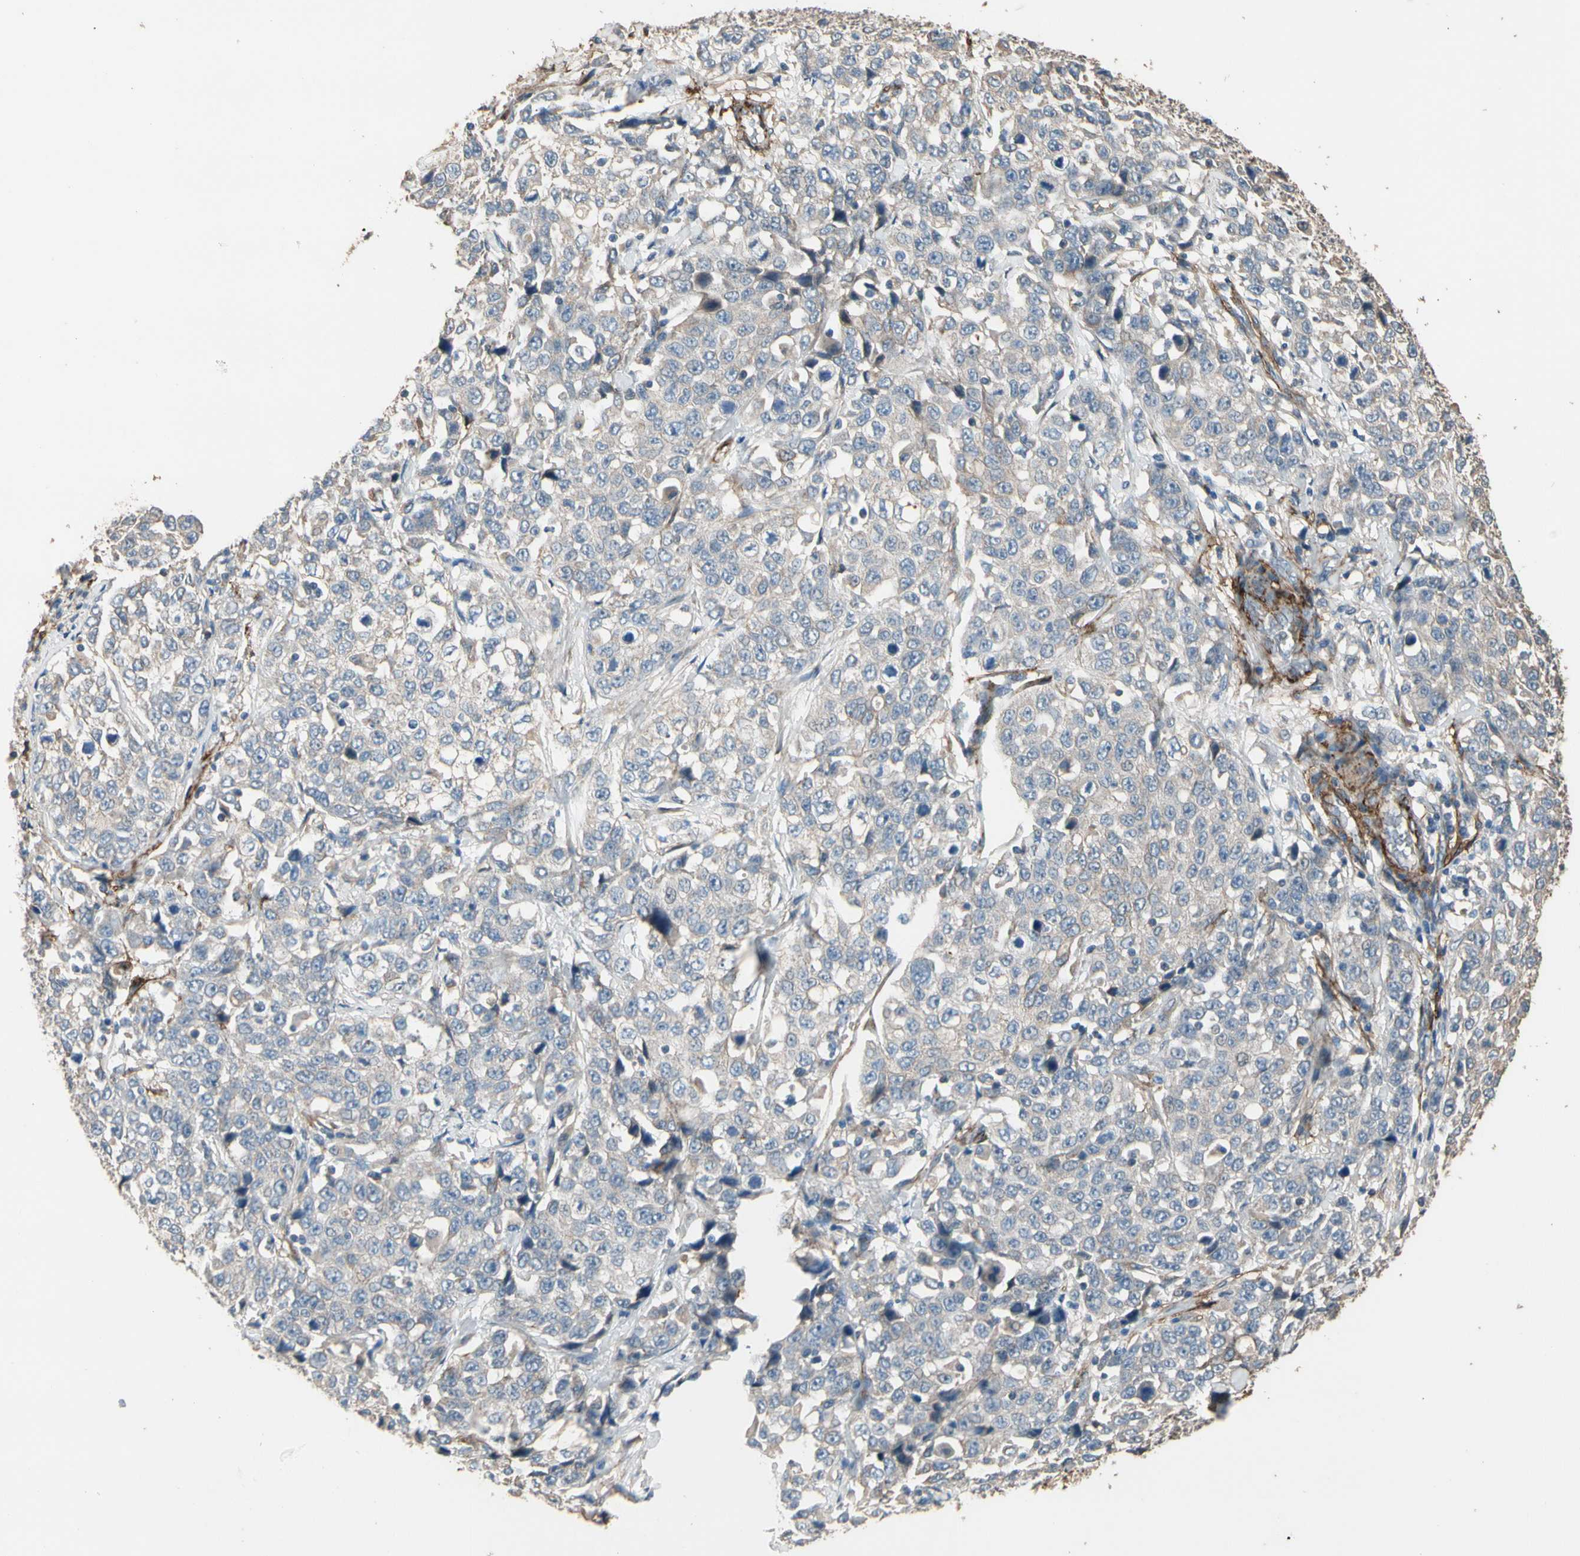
{"staining": {"intensity": "weak", "quantity": ">75%", "location": "cytoplasmic/membranous"}, "tissue": "stomach cancer", "cell_type": "Tumor cells", "image_type": "cancer", "snomed": [{"axis": "morphology", "description": "Normal tissue, NOS"}, {"axis": "morphology", "description": "Adenocarcinoma, NOS"}, {"axis": "topography", "description": "Stomach"}], "caption": "The photomicrograph demonstrates a brown stain indicating the presence of a protein in the cytoplasmic/membranous of tumor cells in stomach cancer (adenocarcinoma).", "gene": "SUSD2", "patient": {"sex": "male", "age": 48}}